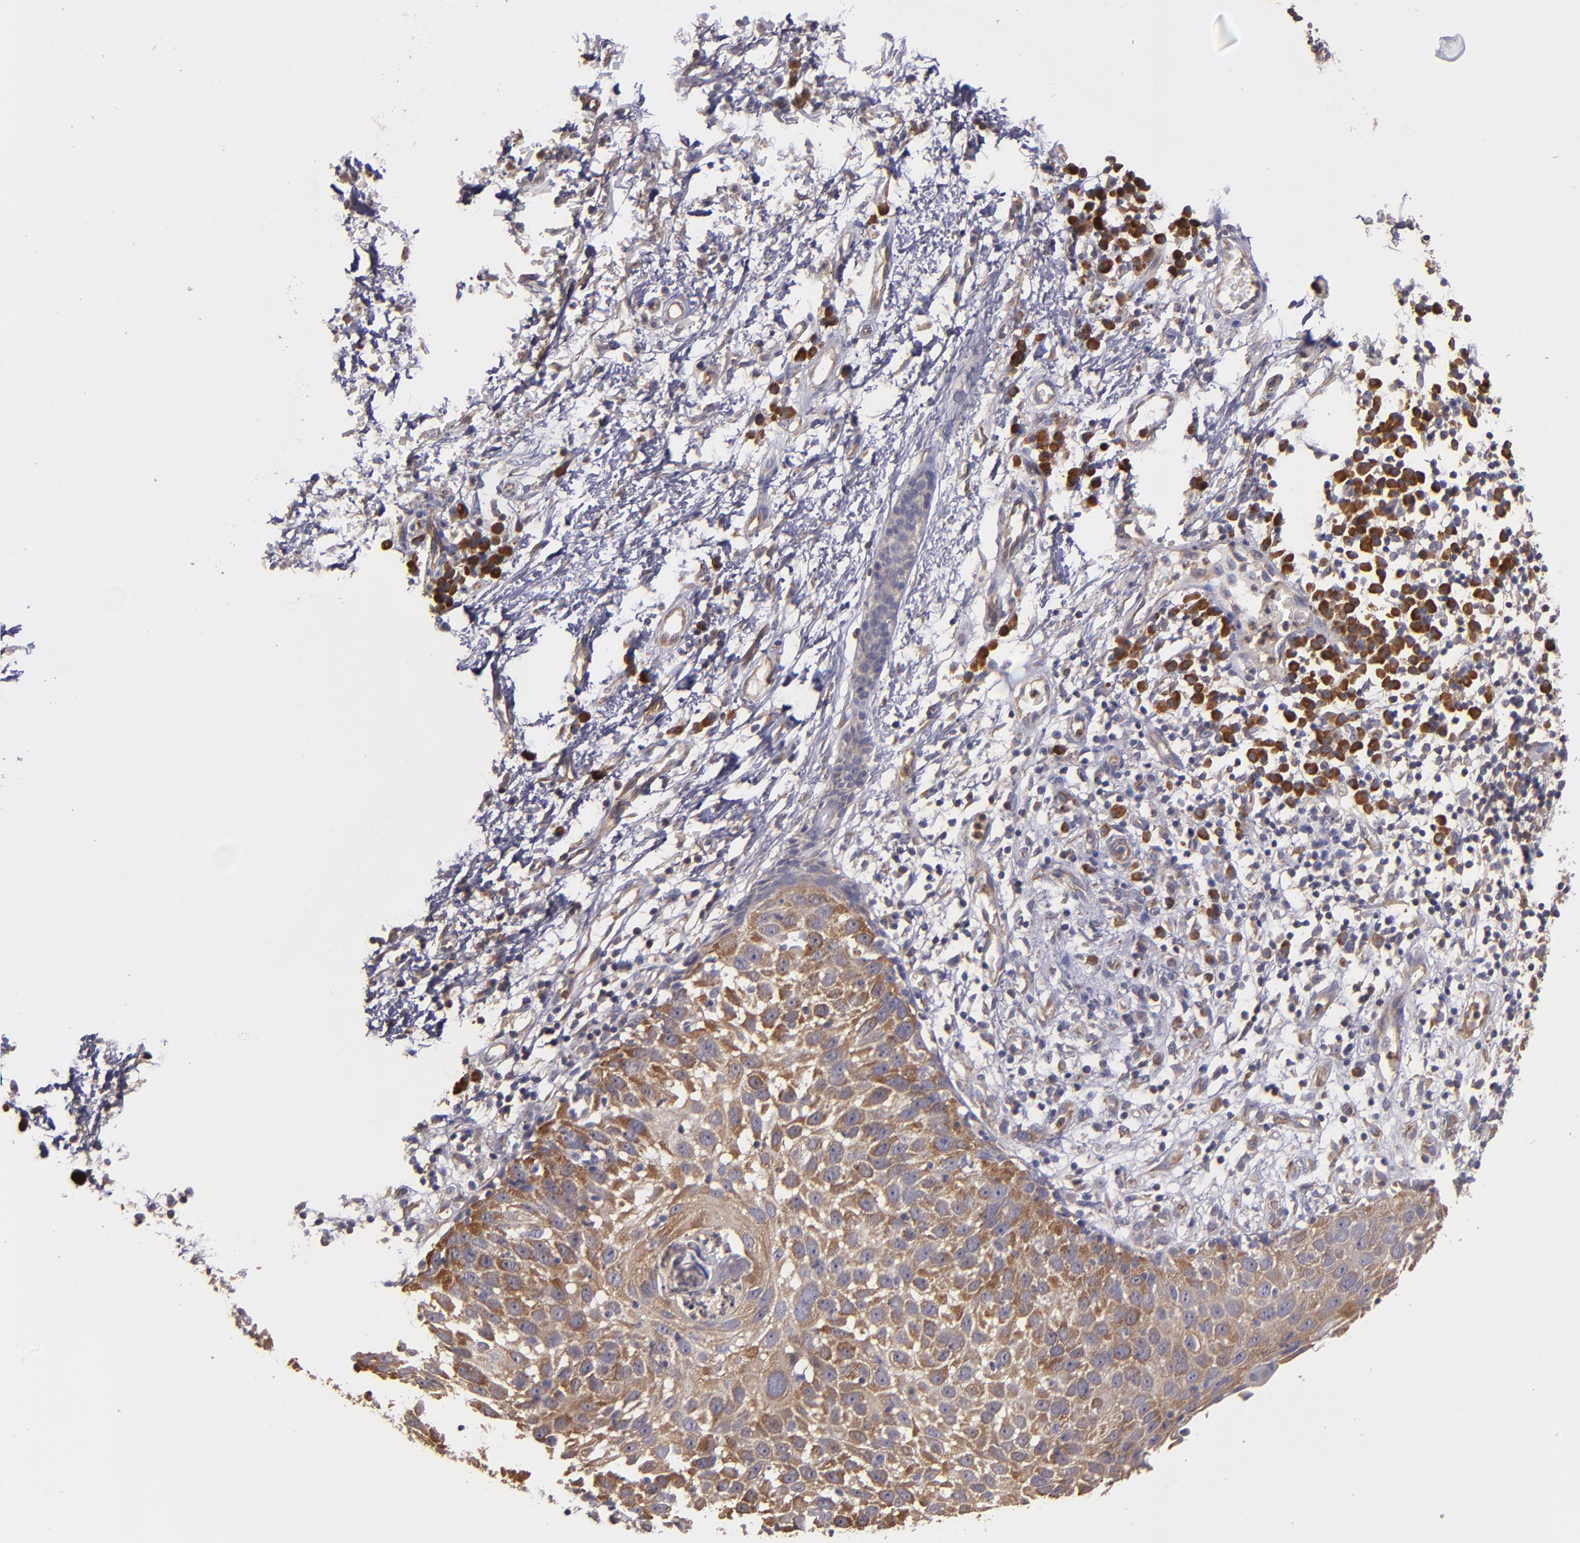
{"staining": {"intensity": "moderate", "quantity": "25%-75%", "location": "cytoplasmic/membranous"}, "tissue": "skin cancer", "cell_type": "Tumor cells", "image_type": "cancer", "snomed": [{"axis": "morphology", "description": "Squamous cell carcinoma, NOS"}, {"axis": "topography", "description": "Skin"}], "caption": "Immunohistochemical staining of human skin cancer (squamous cell carcinoma) demonstrates moderate cytoplasmic/membranous protein staining in about 25%-75% of tumor cells. (brown staining indicates protein expression, while blue staining denotes nuclei).", "gene": "CARS1", "patient": {"sex": "male", "age": 87}}